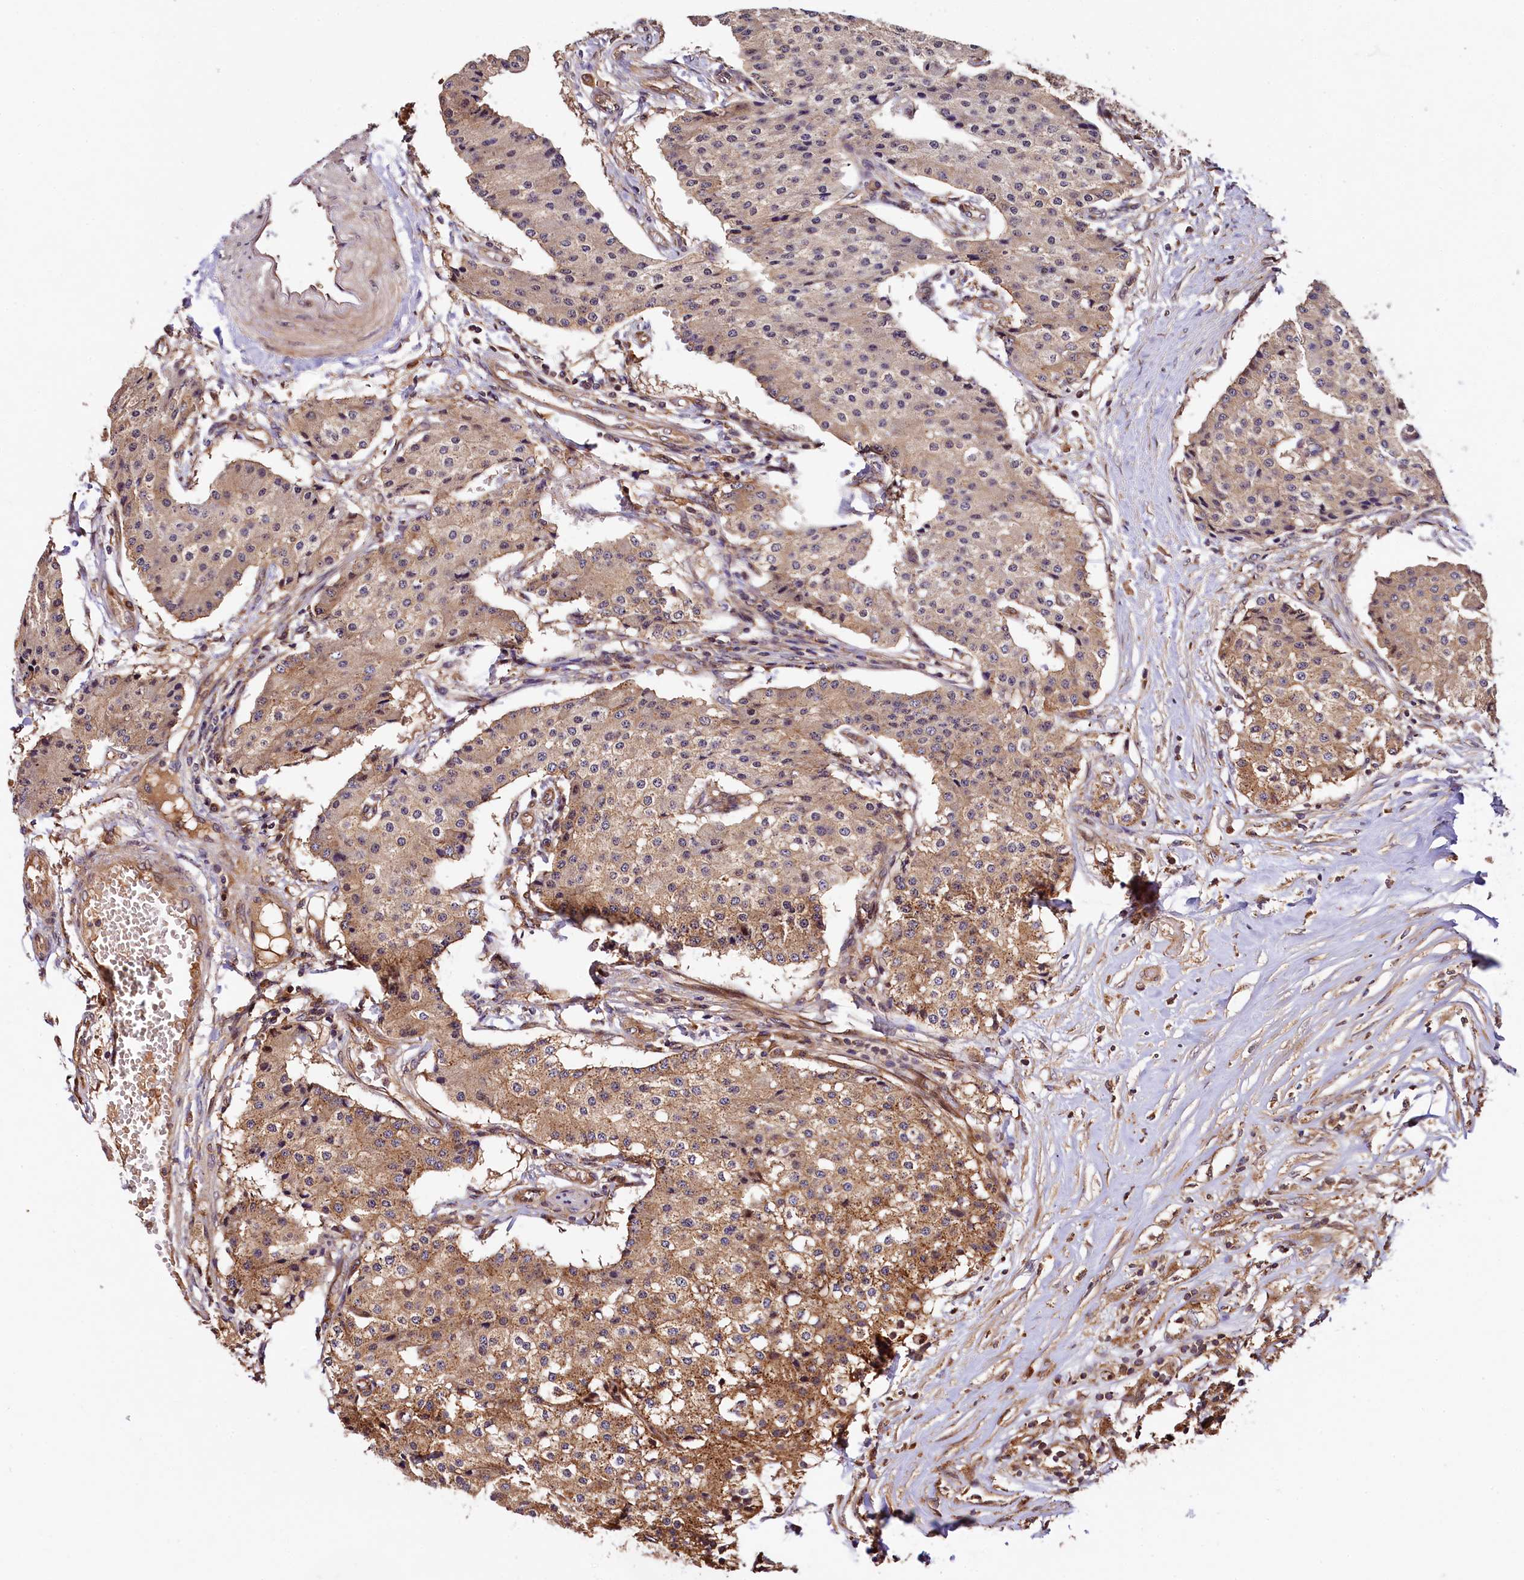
{"staining": {"intensity": "moderate", "quantity": "<25%", "location": "cytoplasmic/membranous"}, "tissue": "carcinoid", "cell_type": "Tumor cells", "image_type": "cancer", "snomed": [{"axis": "morphology", "description": "Carcinoid, malignant, NOS"}, {"axis": "topography", "description": "Colon"}], "caption": "Immunohistochemistry (IHC) of carcinoid shows low levels of moderate cytoplasmic/membranous expression in approximately <25% of tumor cells.", "gene": "VPS35", "patient": {"sex": "female", "age": 52}}